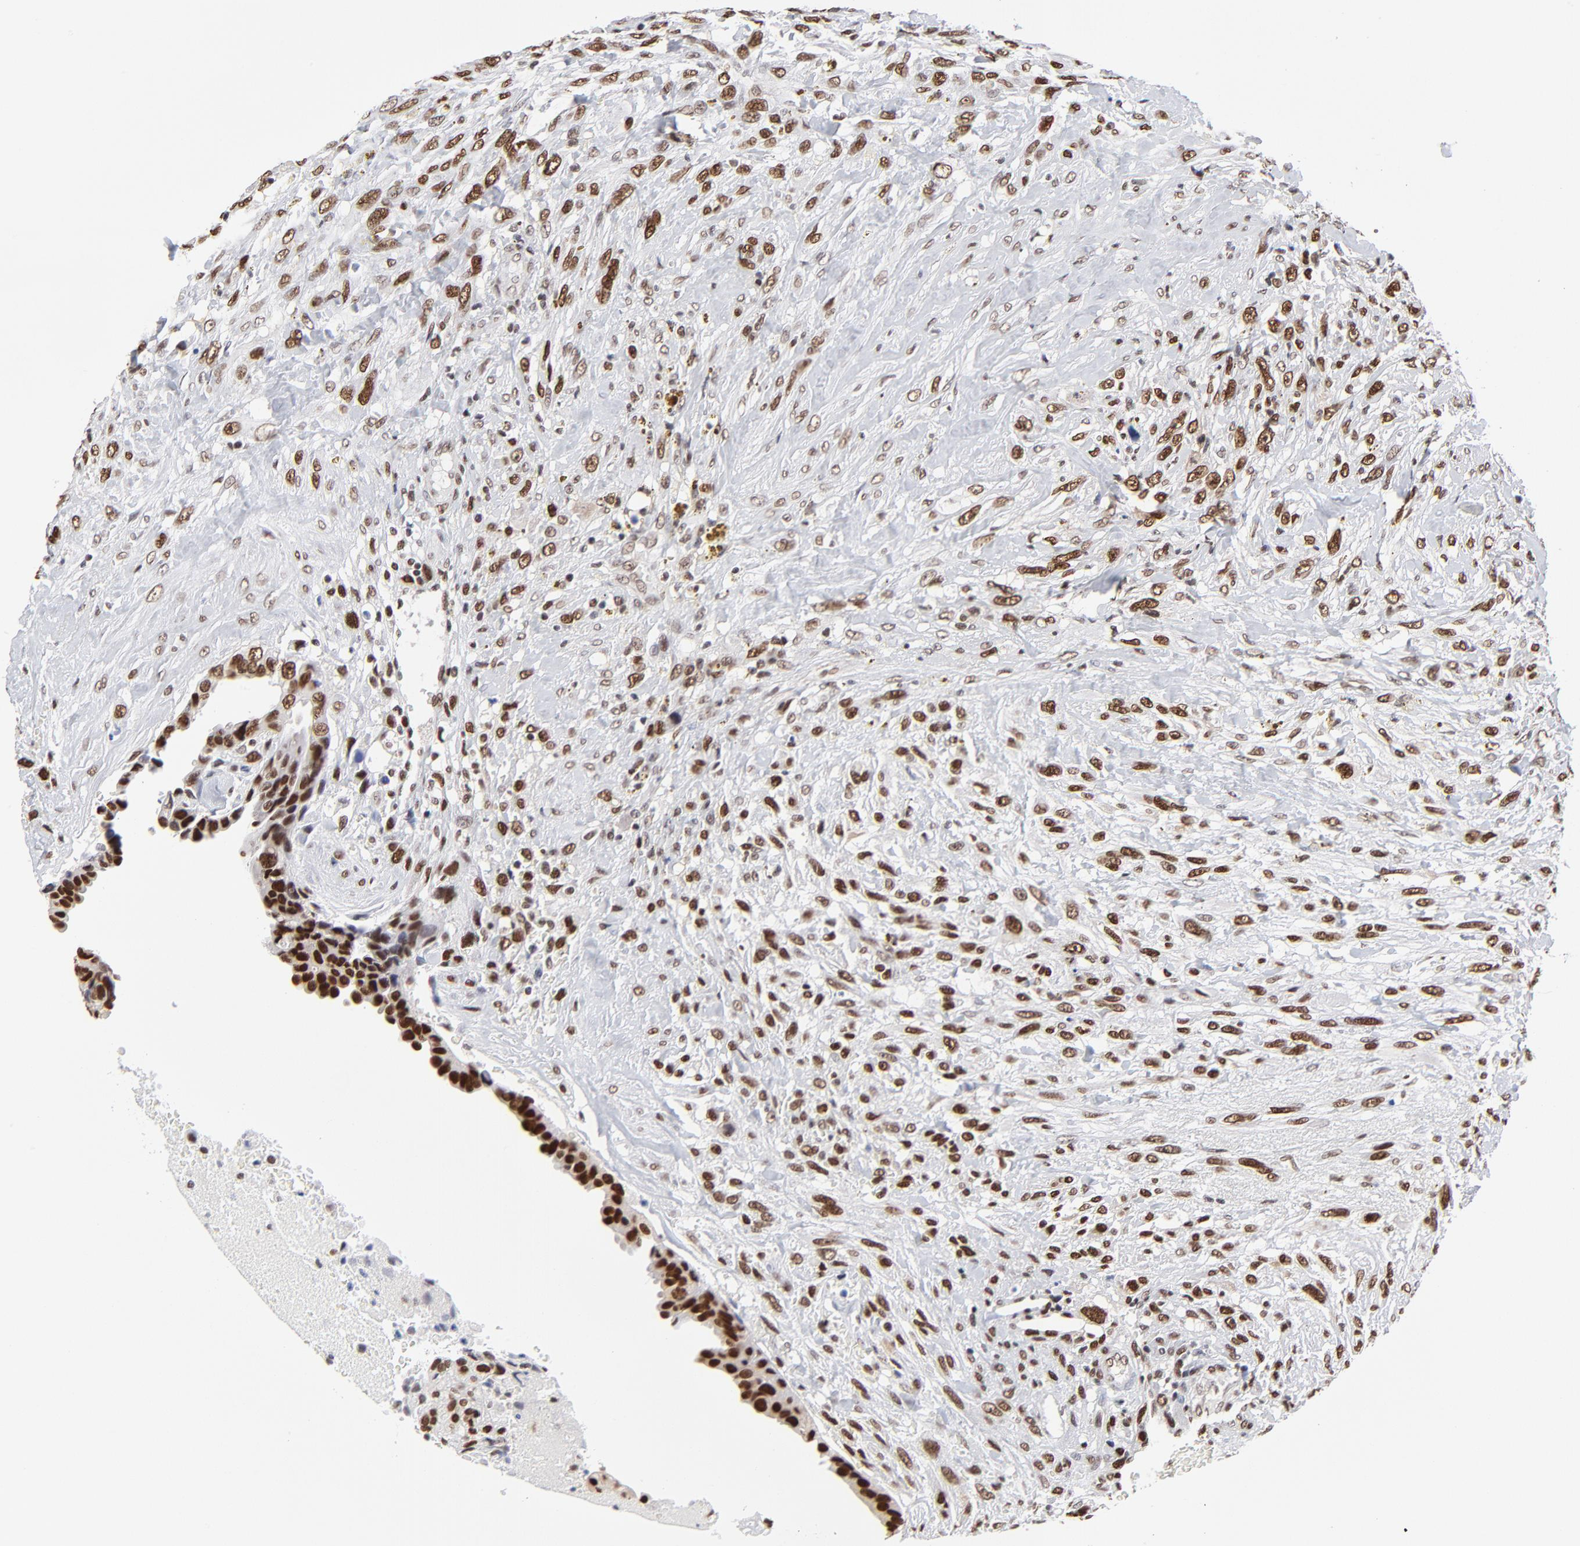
{"staining": {"intensity": "strong", "quantity": ">75%", "location": "nuclear"}, "tissue": "breast cancer", "cell_type": "Tumor cells", "image_type": "cancer", "snomed": [{"axis": "morphology", "description": "Neoplasm, malignant, NOS"}, {"axis": "topography", "description": "Breast"}], "caption": "About >75% of tumor cells in breast cancer (malignant neoplasm) reveal strong nuclear protein positivity as visualized by brown immunohistochemical staining.", "gene": "ZMYM3", "patient": {"sex": "female", "age": 50}}